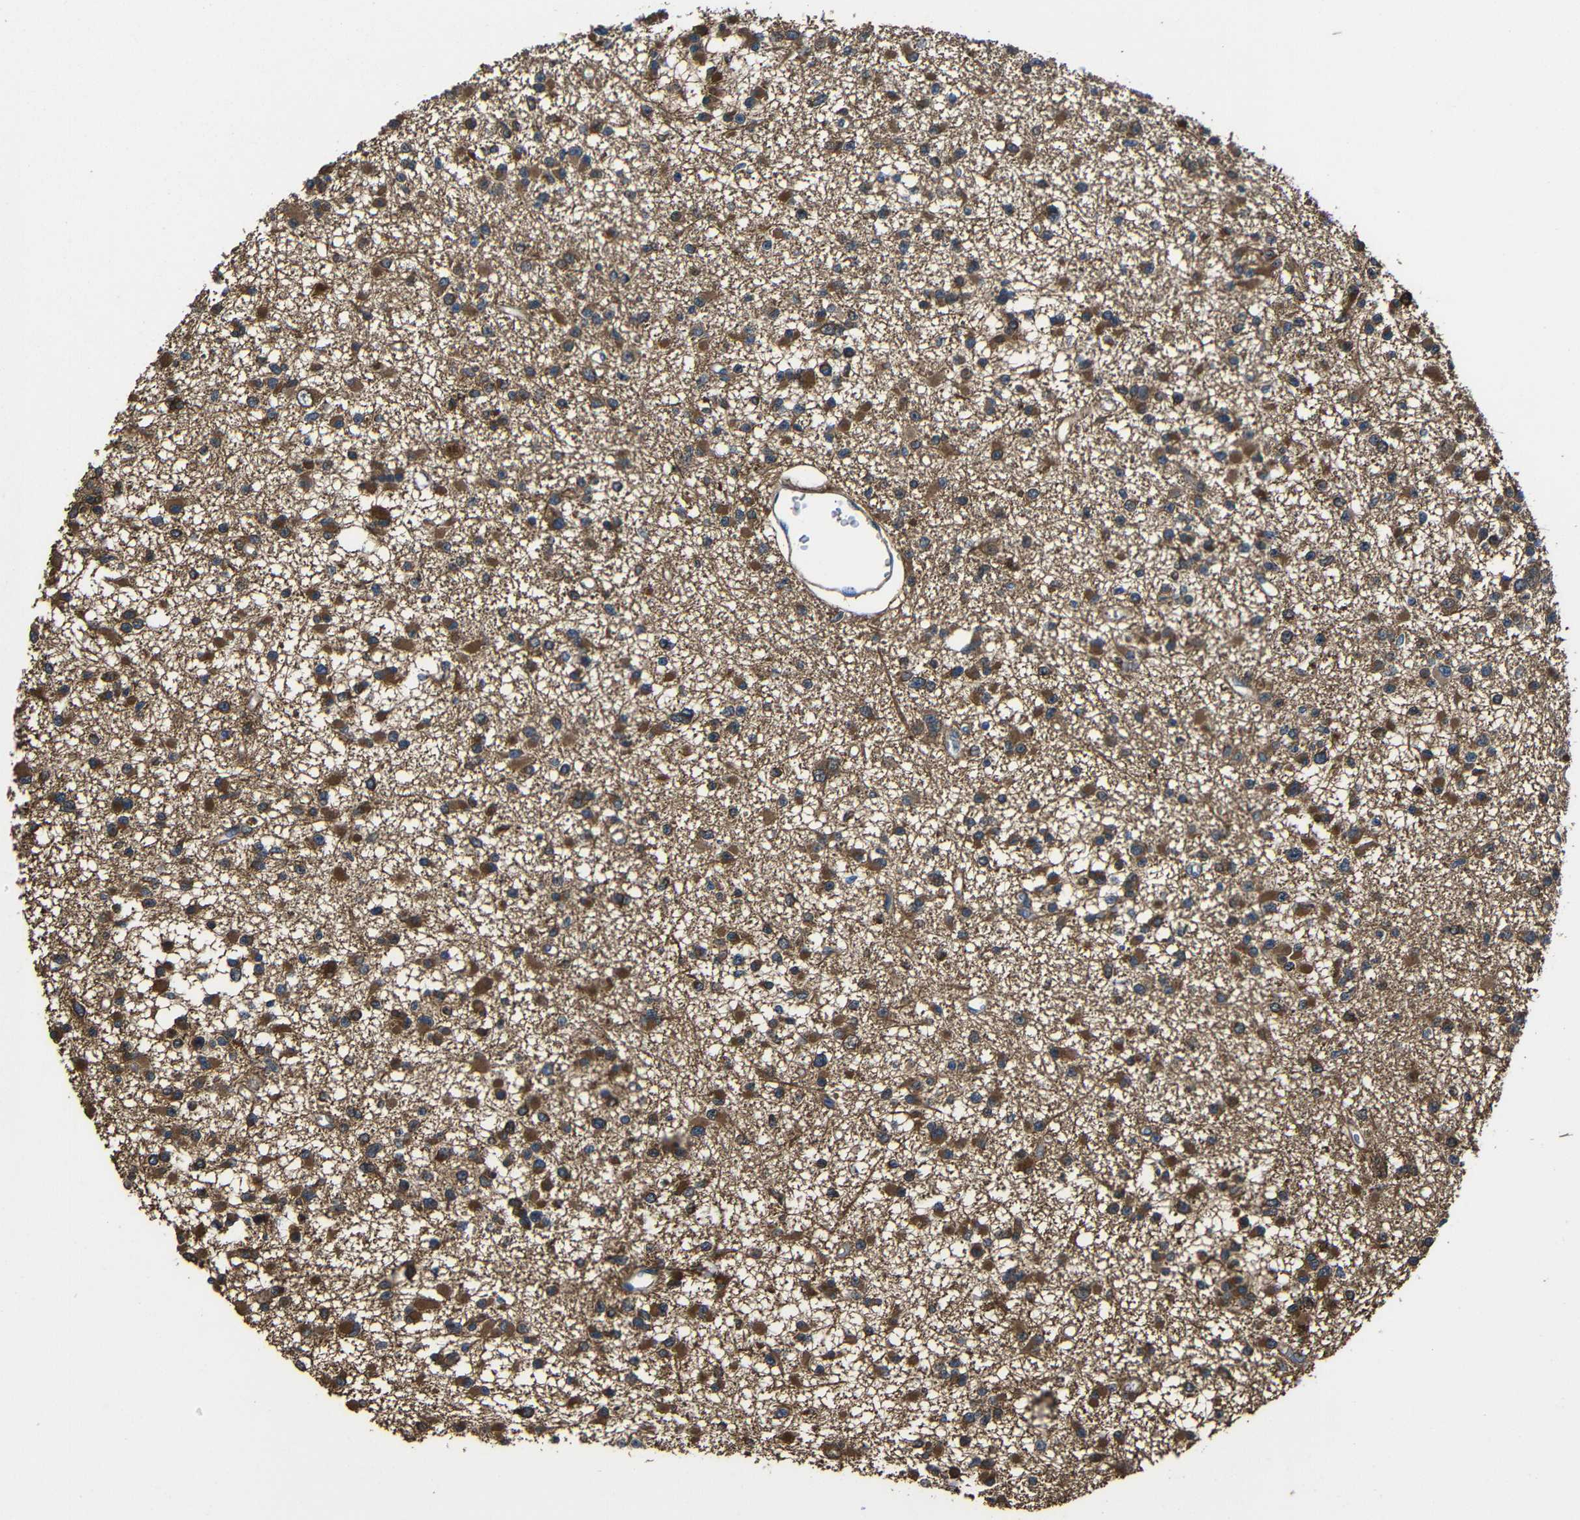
{"staining": {"intensity": "strong", "quantity": ">75%", "location": "cytoplasmic/membranous"}, "tissue": "glioma", "cell_type": "Tumor cells", "image_type": "cancer", "snomed": [{"axis": "morphology", "description": "Glioma, malignant, Low grade"}, {"axis": "topography", "description": "Brain"}], "caption": "Low-grade glioma (malignant) was stained to show a protein in brown. There is high levels of strong cytoplasmic/membranous positivity in about >75% of tumor cells. (DAB IHC, brown staining for protein, blue staining for nuclei).", "gene": "GDI1", "patient": {"sex": "female", "age": 22}}